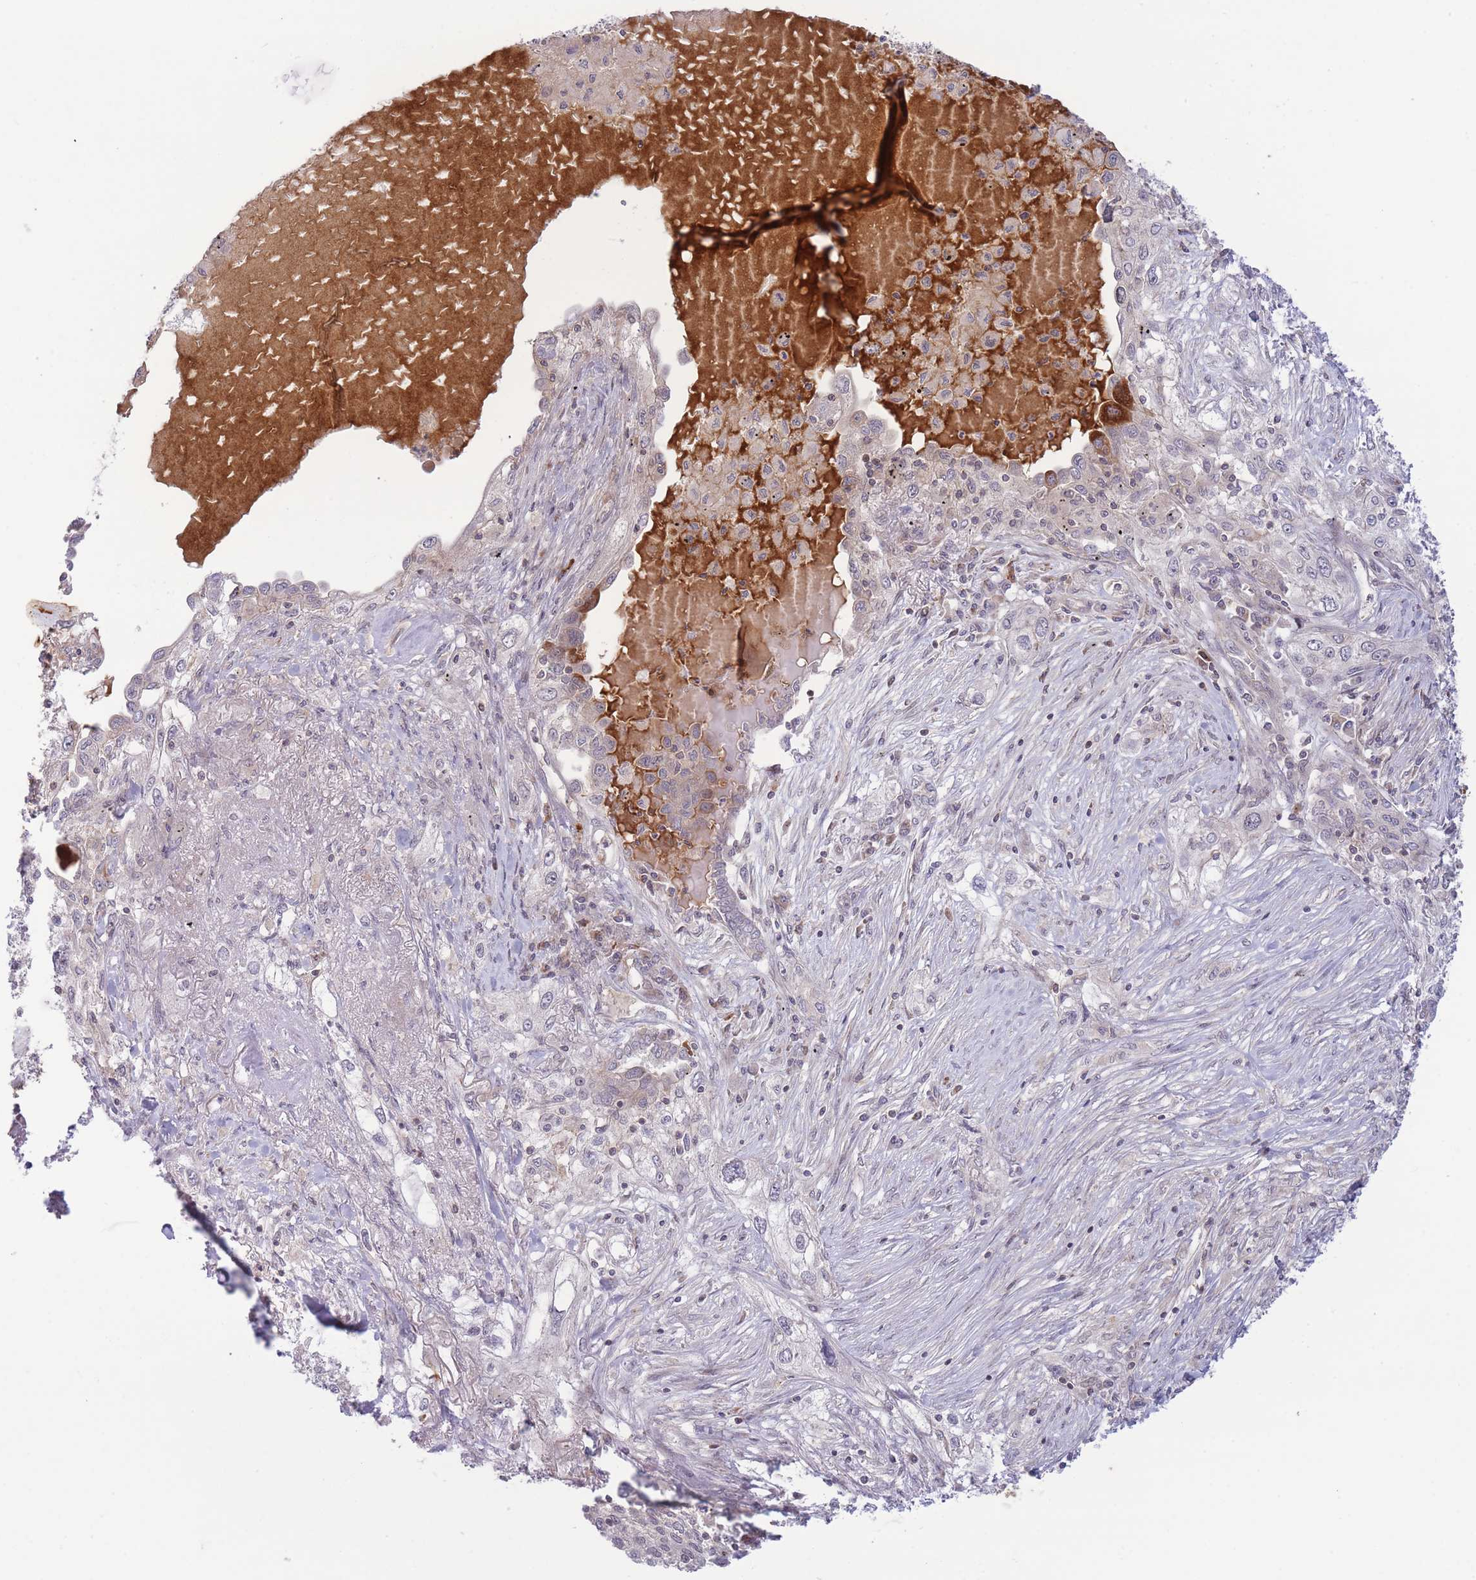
{"staining": {"intensity": "negative", "quantity": "none", "location": "none"}, "tissue": "lung cancer", "cell_type": "Tumor cells", "image_type": "cancer", "snomed": [{"axis": "morphology", "description": "Squamous cell carcinoma, NOS"}, {"axis": "topography", "description": "Lung"}], "caption": "DAB immunohistochemical staining of lung cancer (squamous cell carcinoma) displays no significant expression in tumor cells.", "gene": "CDC25B", "patient": {"sex": "female", "age": 69}}